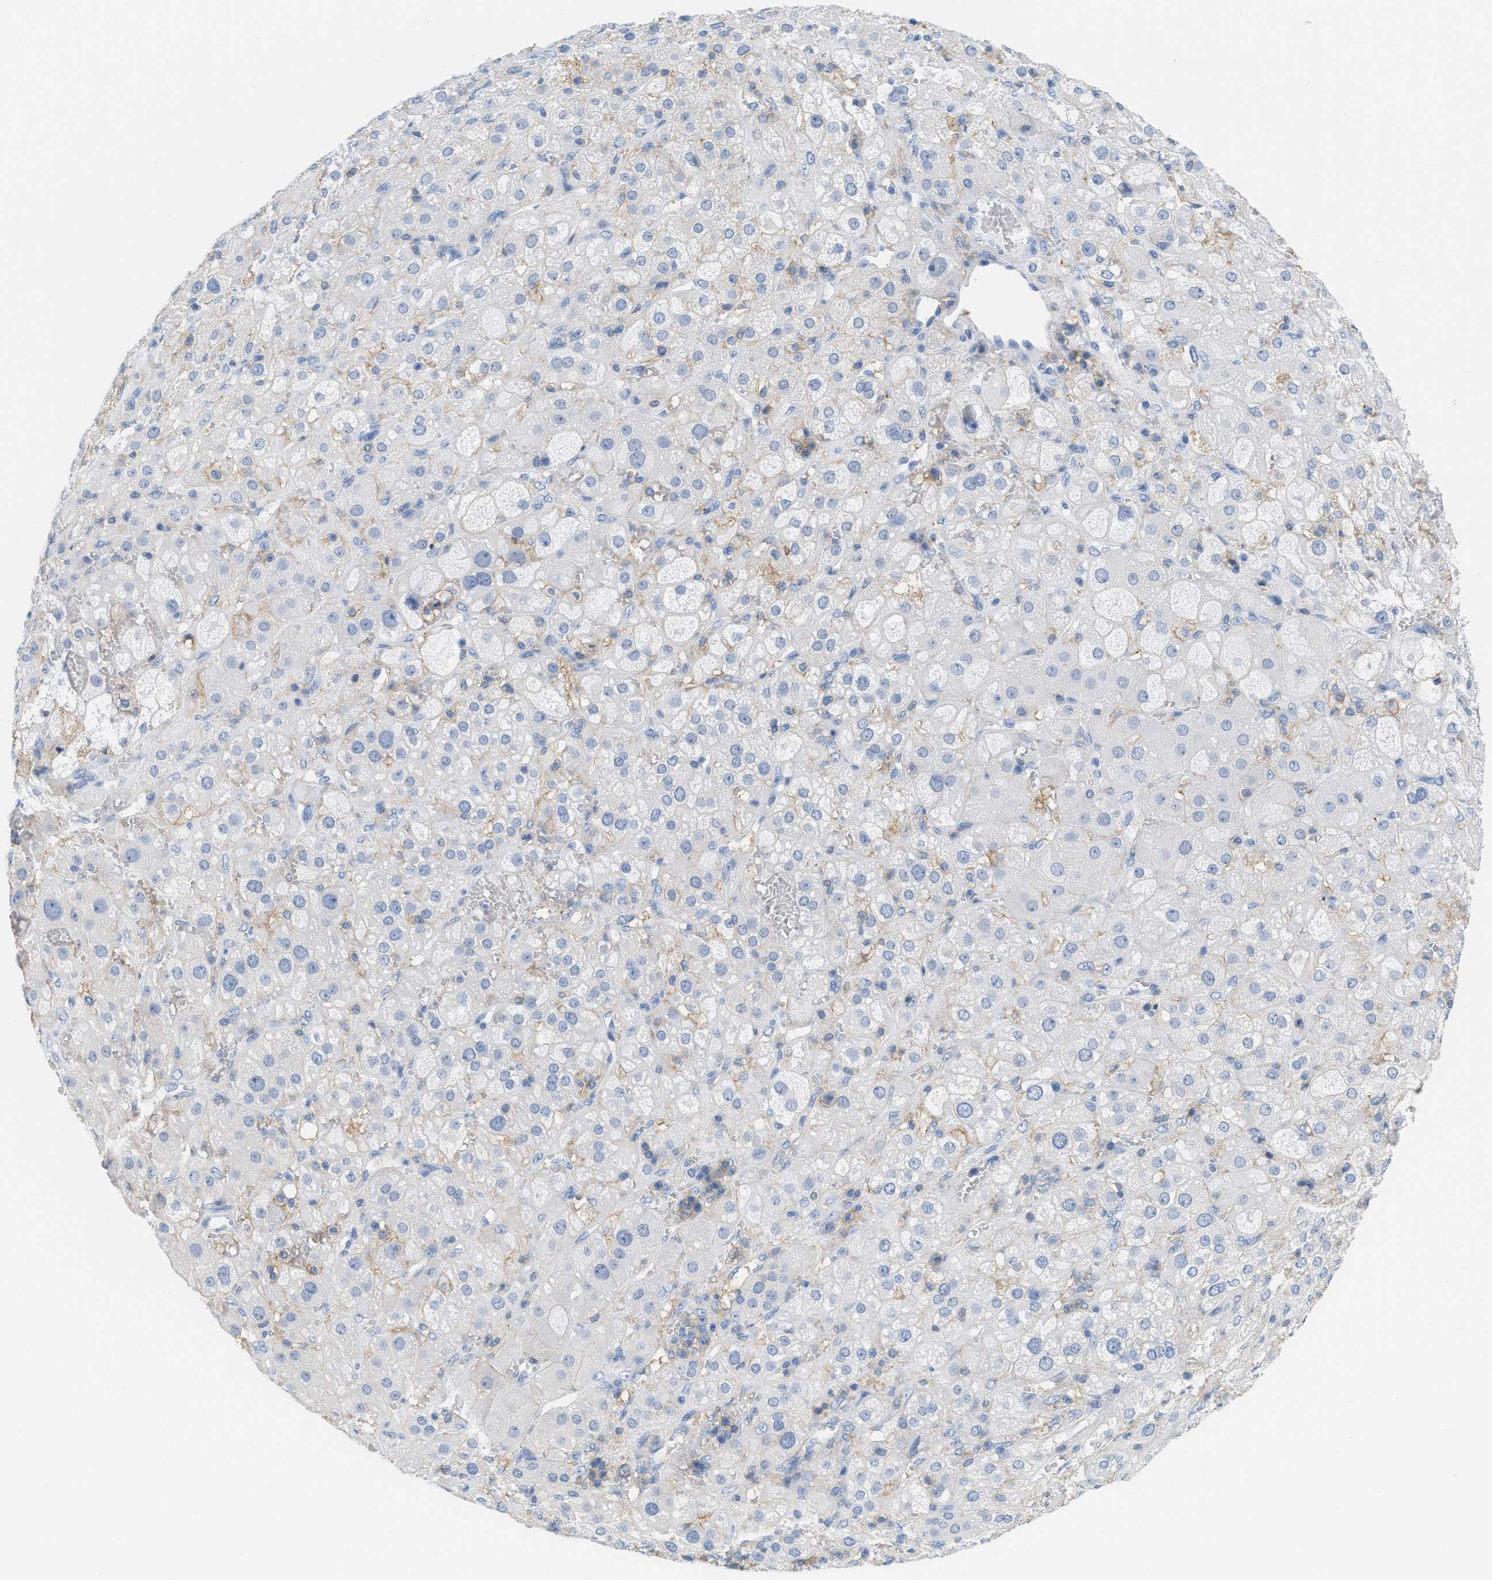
{"staining": {"intensity": "negative", "quantity": "none", "location": "none"}, "tissue": "adrenal gland", "cell_type": "Glandular cells", "image_type": "normal", "snomed": [{"axis": "morphology", "description": "Normal tissue, NOS"}, {"axis": "topography", "description": "Adrenal gland"}], "caption": "This is an immunohistochemistry (IHC) image of normal adrenal gland. There is no expression in glandular cells.", "gene": "SLC3A2", "patient": {"sex": "female", "age": 47}}